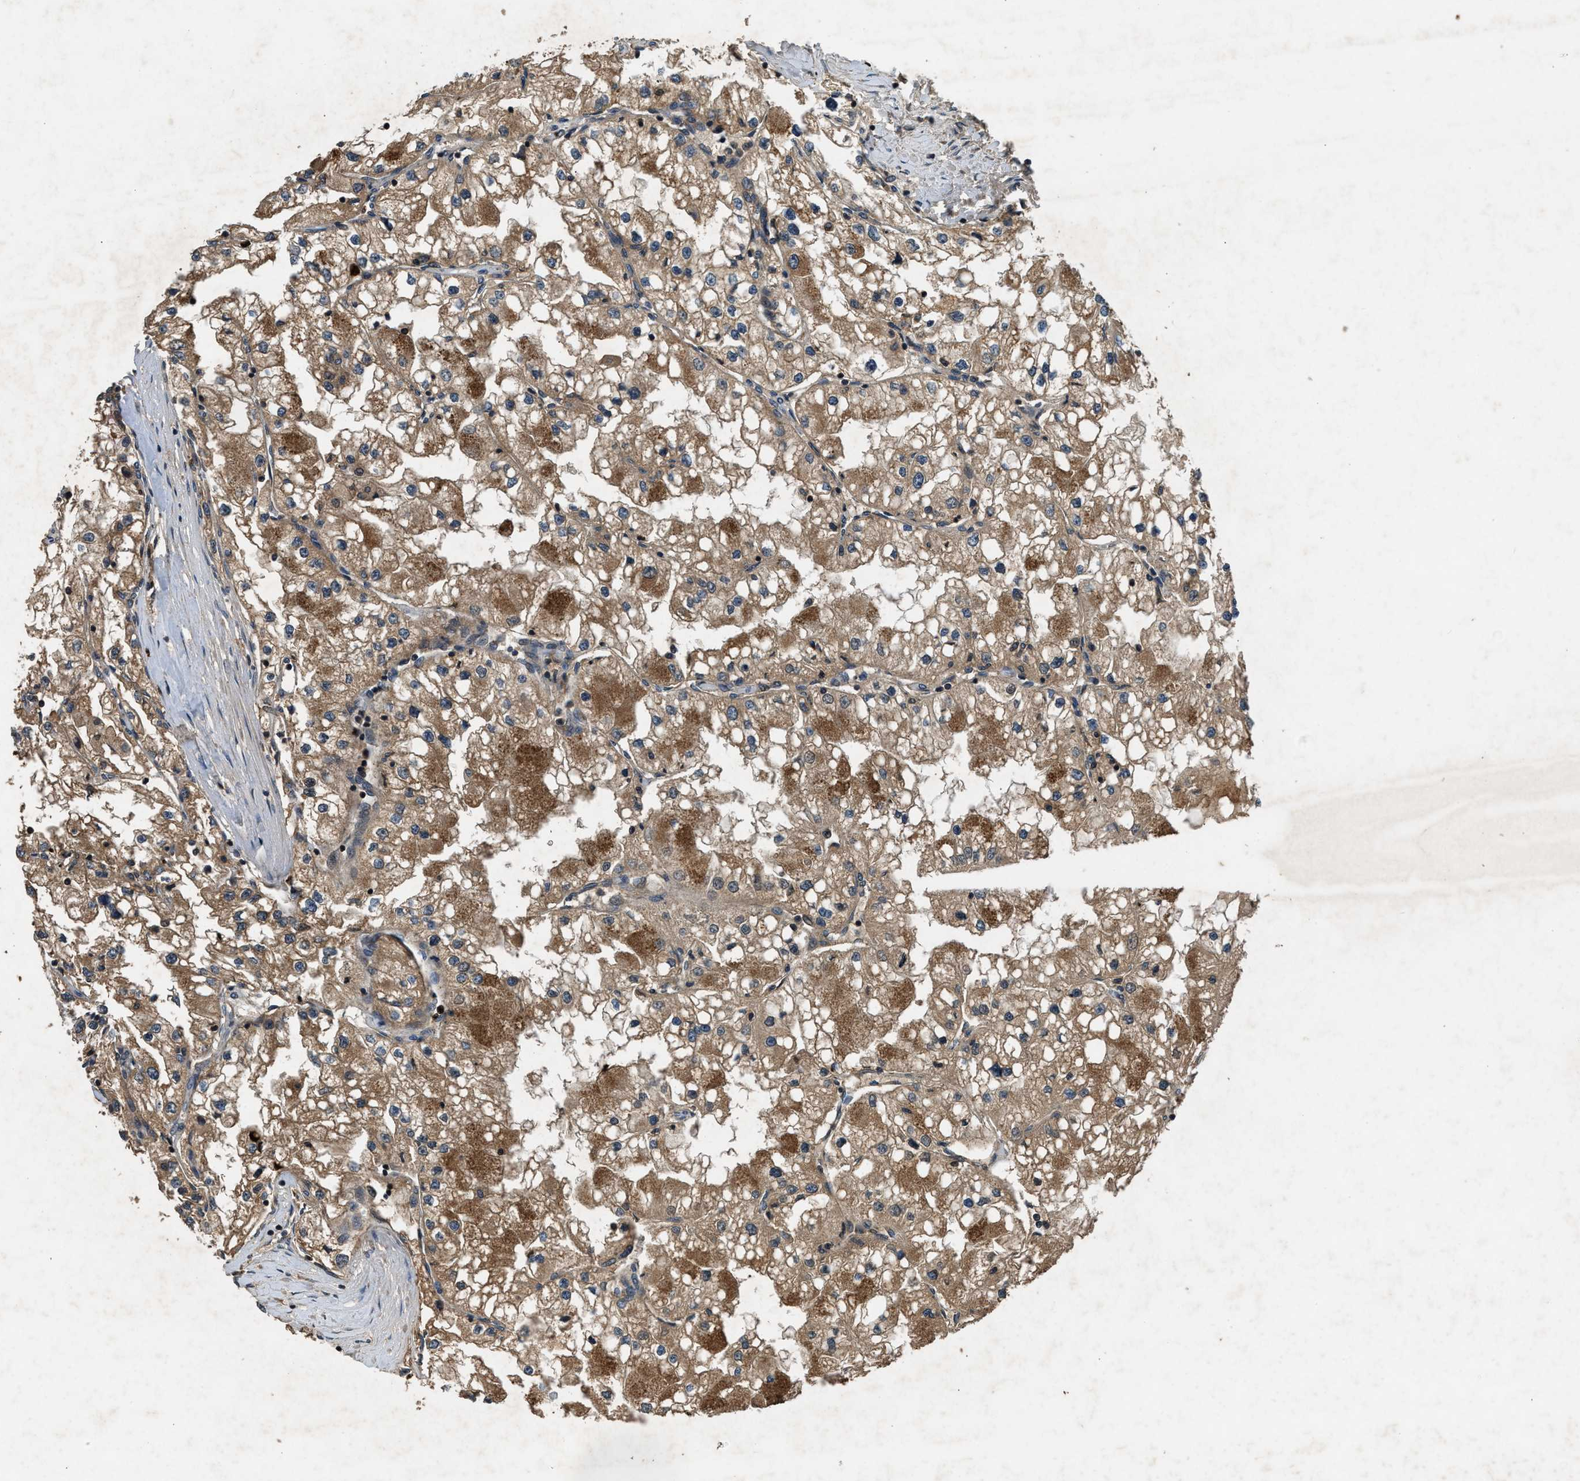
{"staining": {"intensity": "moderate", "quantity": ">75%", "location": "cytoplasmic/membranous"}, "tissue": "renal cancer", "cell_type": "Tumor cells", "image_type": "cancer", "snomed": [{"axis": "morphology", "description": "Adenocarcinoma, NOS"}, {"axis": "topography", "description": "Kidney"}], "caption": "Protein staining shows moderate cytoplasmic/membranous staining in about >75% of tumor cells in renal adenocarcinoma. The staining was performed using DAB to visualize the protein expression in brown, while the nuclei were stained in blue with hematoxylin (Magnification: 20x).", "gene": "RPS6KB1", "patient": {"sex": "male", "age": 68}}